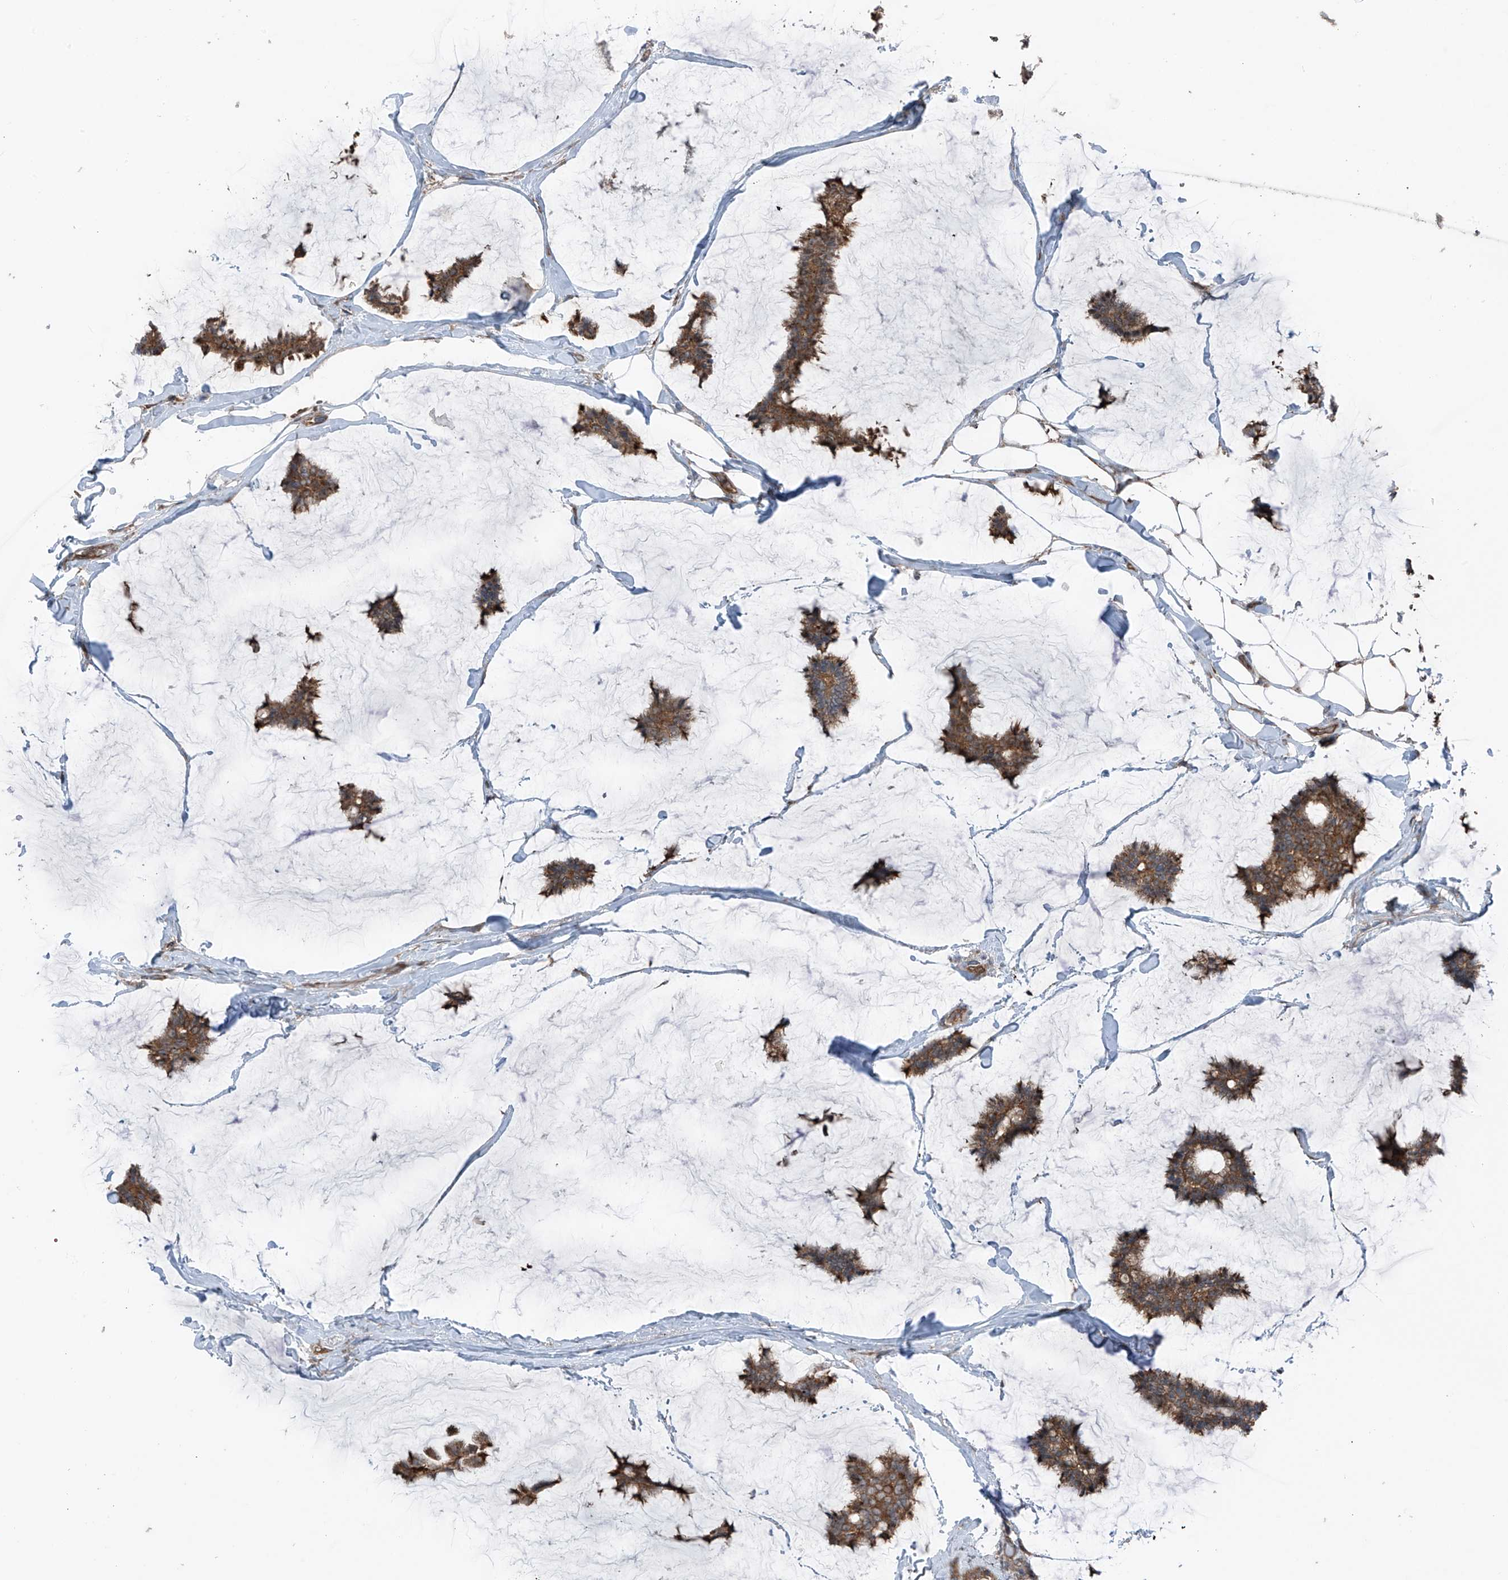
{"staining": {"intensity": "strong", "quantity": ">75%", "location": "cytoplasmic/membranous"}, "tissue": "breast cancer", "cell_type": "Tumor cells", "image_type": "cancer", "snomed": [{"axis": "morphology", "description": "Duct carcinoma"}, {"axis": "topography", "description": "Breast"}], "caption": "The image reveals immunohistochemical staining of breast intraductal carcinoma. There is strong cytoplasmic/membranous positivity is appreciated in approximately >75% of tumor cells.", "gene": "TXNDC9", "patient": {"sex": "female", "age": 93}}